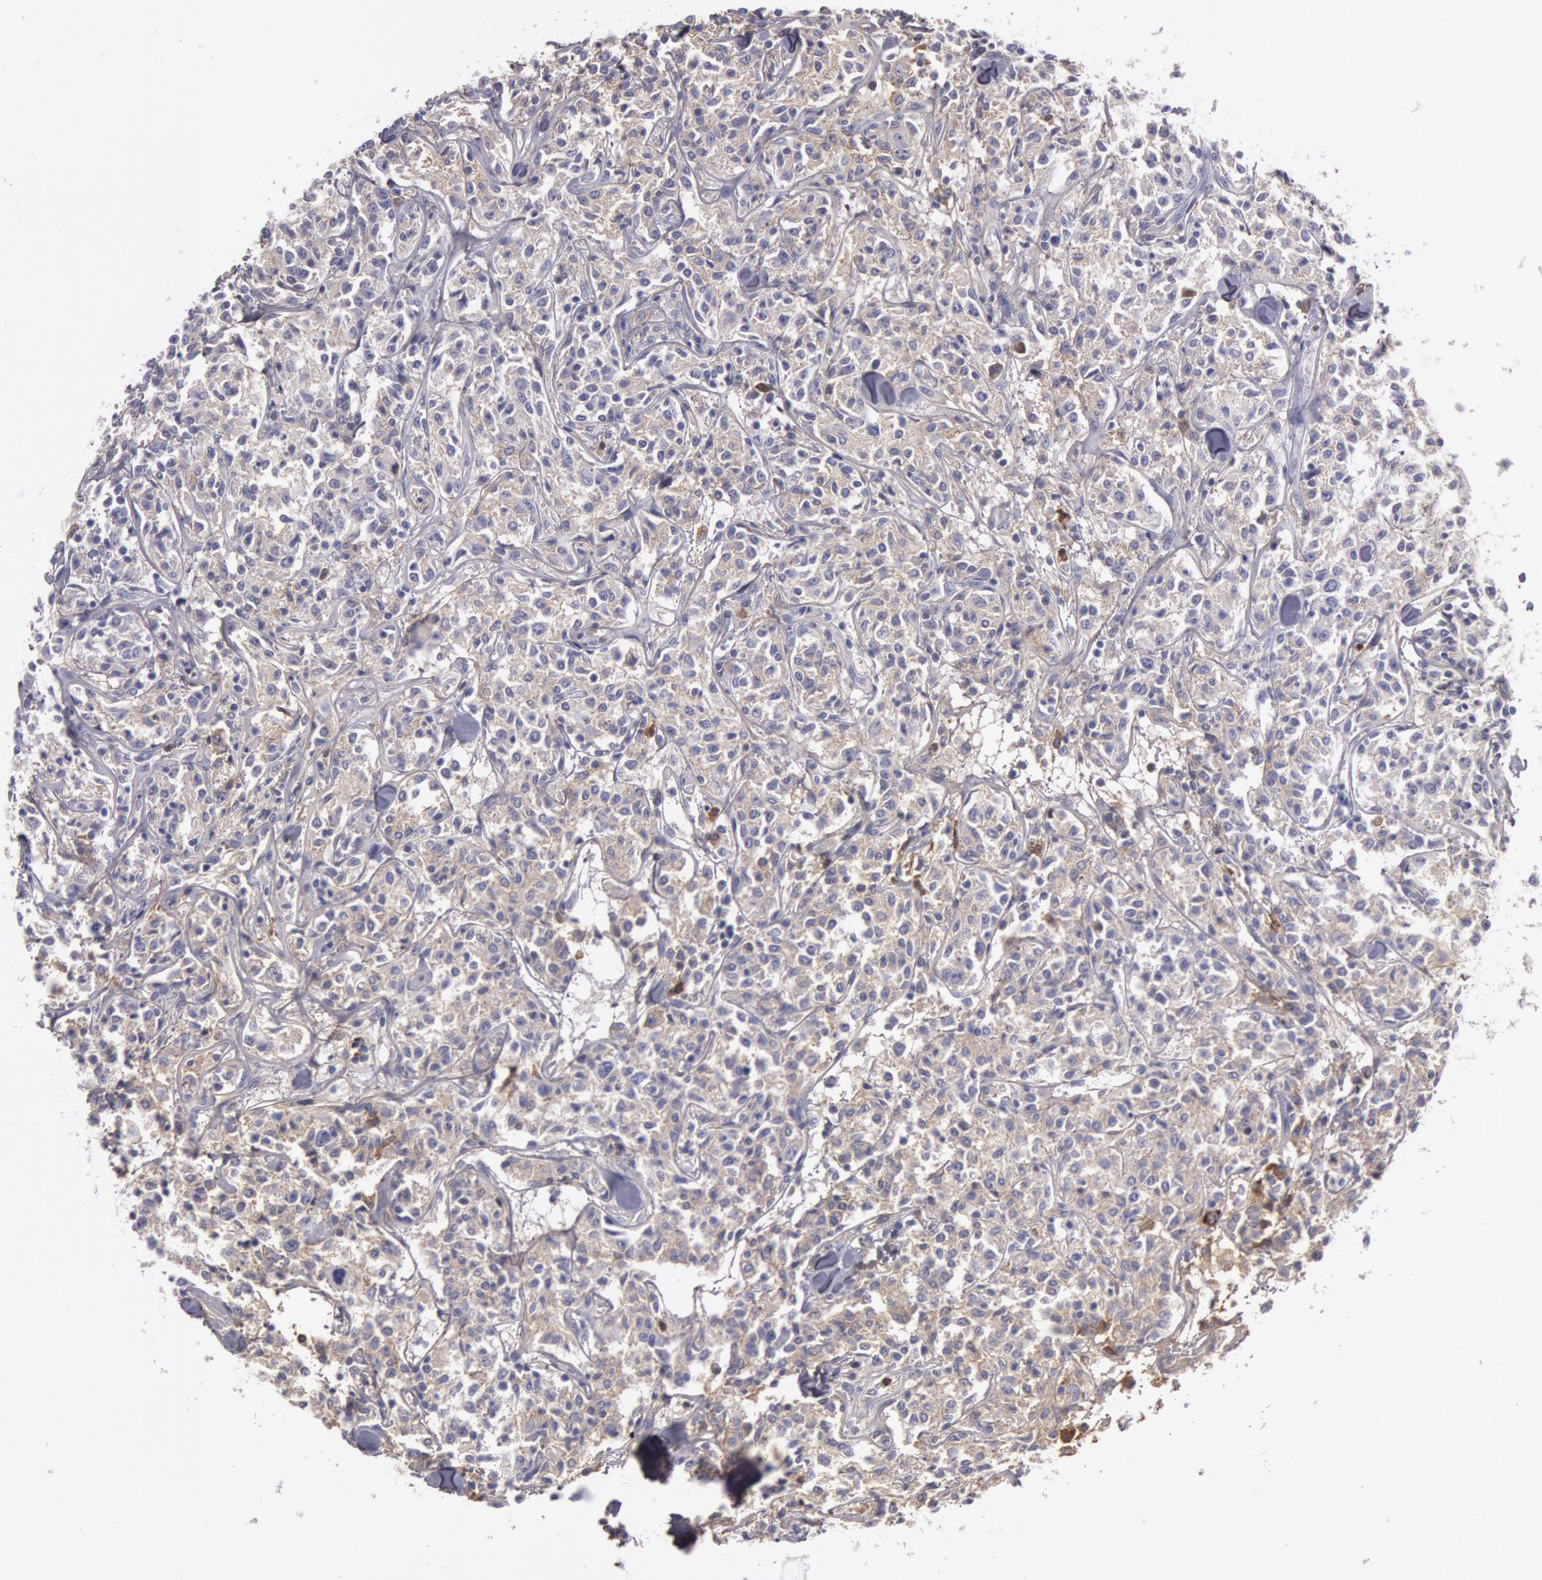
{"staining": {"intensity": "moderate", "quantity": "<25%", "location": "cytoplasmic/membranous"}, "tissue": "lymphoma", "cell_type": "Tumor cells", "image_type": "cancer", "snomed": [{"axis": "morphology", "description": "Malignant lymphoma, non-Hodgkin's type, Low grade"}, {"axis": "topography", "description": "Small intestine"}], "caption": "Lymphoma stained with a brown dye displays moderate cytoplasmic/membranous positive staining in about <25% of tumor cells.", "gene": "IGHG1", "patient": {"sex": "female", "age": 59}}